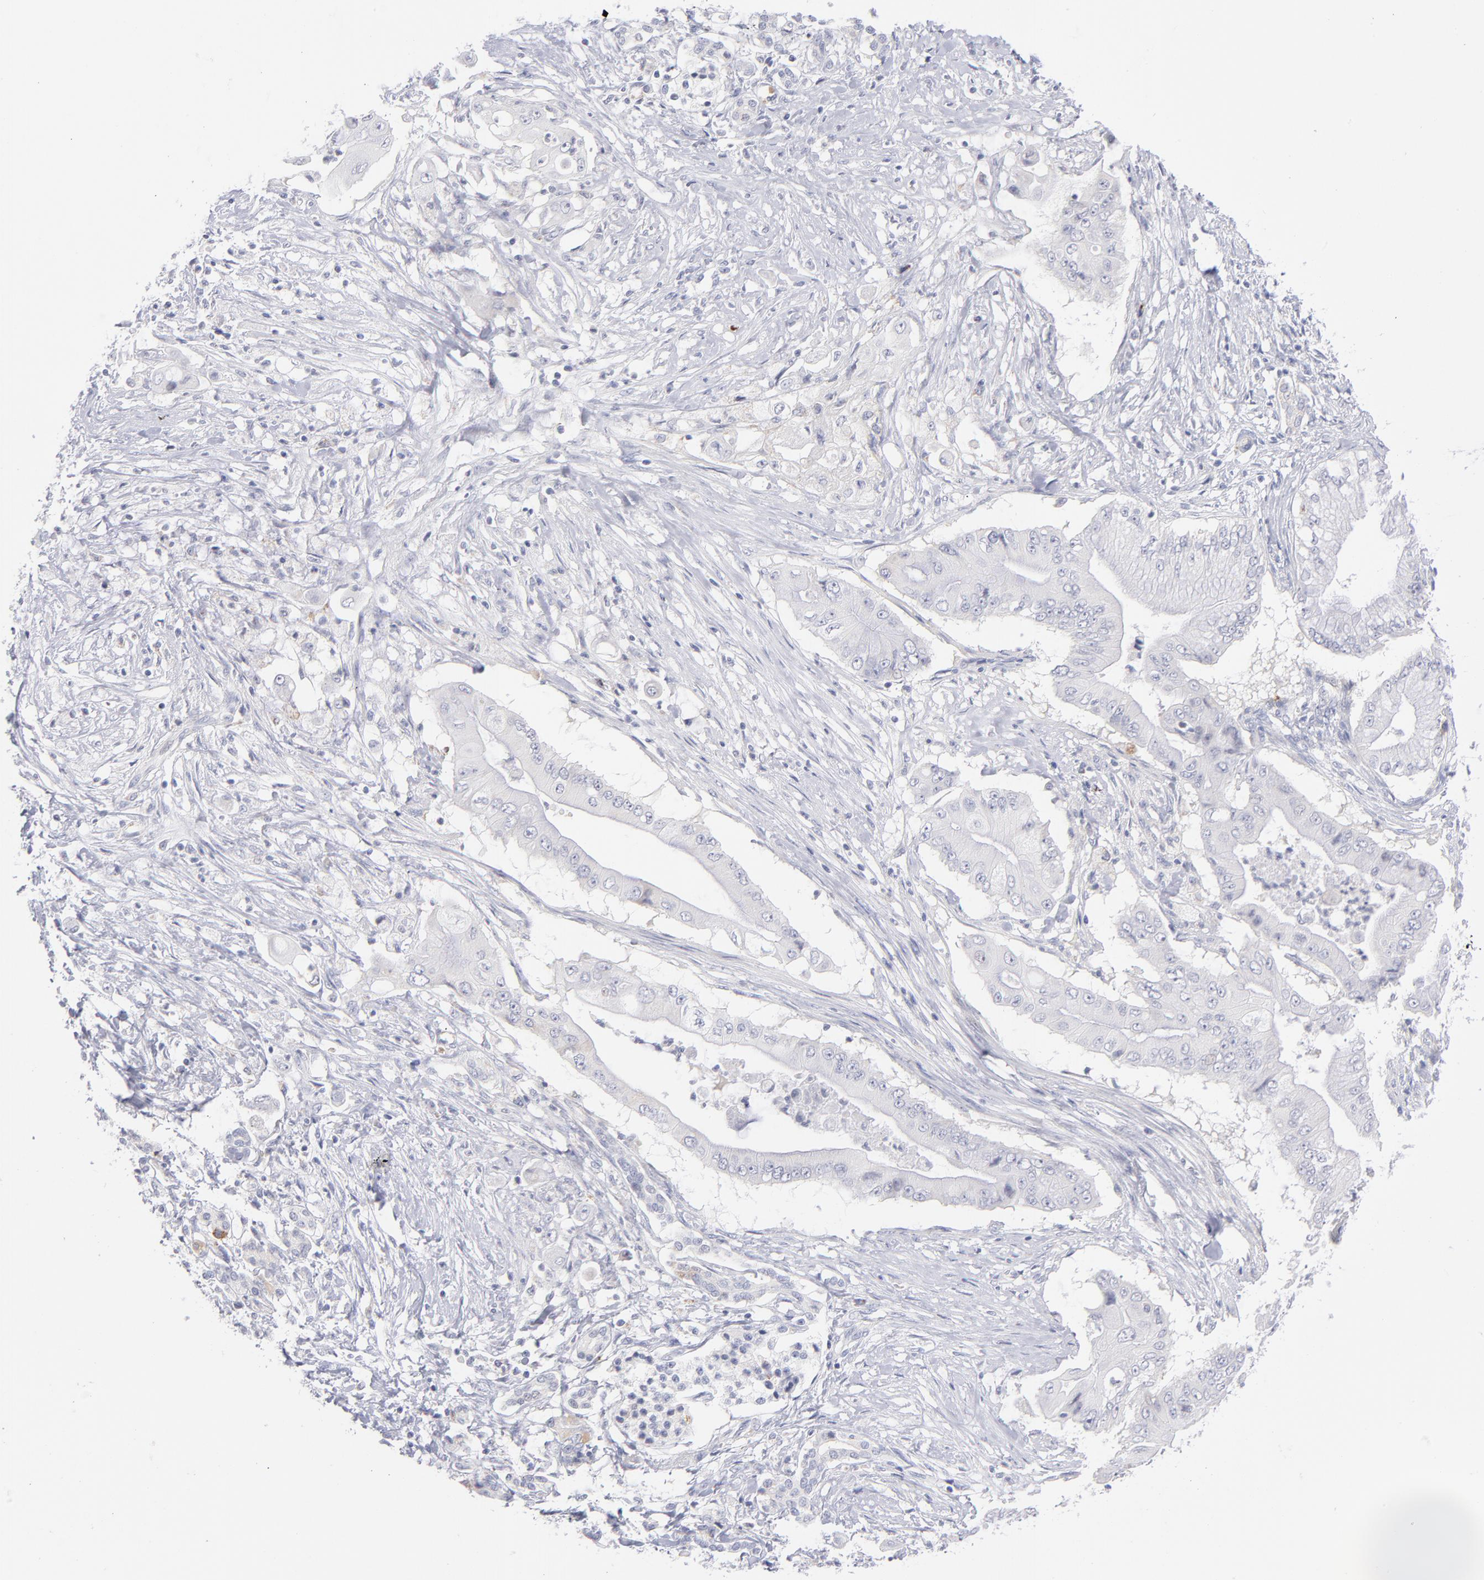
{"staining": {"intensity": "negative", "quantity": "none", "location": "none"}, "tissue": "pancreatic cancer", "cell_type": "Tumor cells", "image_type": "cancer", "snomed": [{"axis": "morphology", "description": "Adenocarcinoma, NOS"}, {"axis": "topography", "description": "Pancreas"}], "caption": "The image displays no significant expression in tumor cells of pancreatic cancer.", "gene": "MTHFD2", "patient": {"sex": "male", "age": 62}}